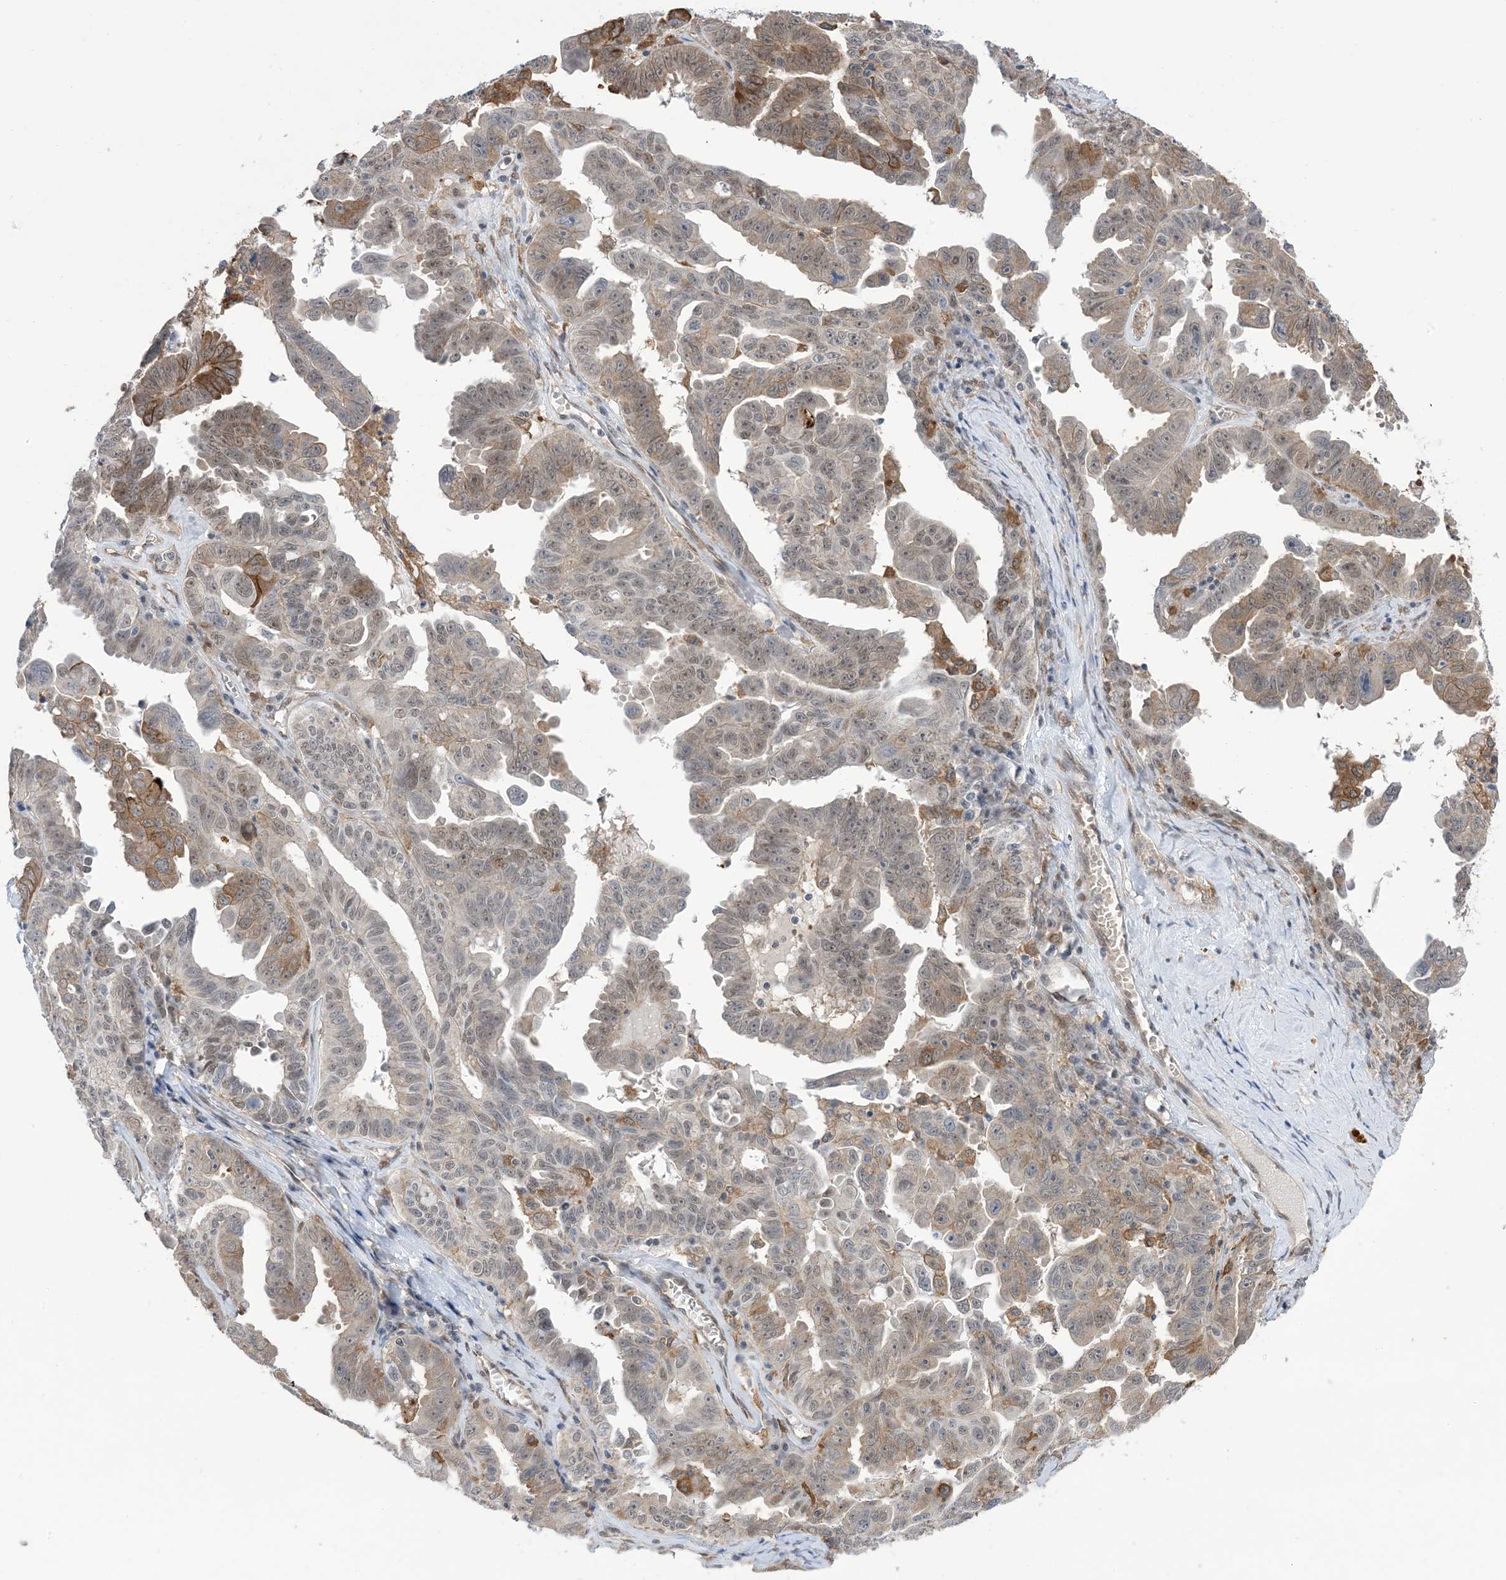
{"staining": {"intensity": "moderate", "quantity": "<25%", "location": "cytoplasmic/membranous"}, "tissue": "ovarian cancer", "cell_type": "Tumor cells", "image_type": "cancer", "snomed": [{"axis": "morphology", "description": "Carcinoma, endometroid"}, {"axis": "topography", "description": "Ovary"}], "caption": "Ovarian endometroid carcinoma stained with a protein marker displays moderate staining in tumor cells.", "gene": "ZNF8", "patient": {"sex": "female", "age": 62}}